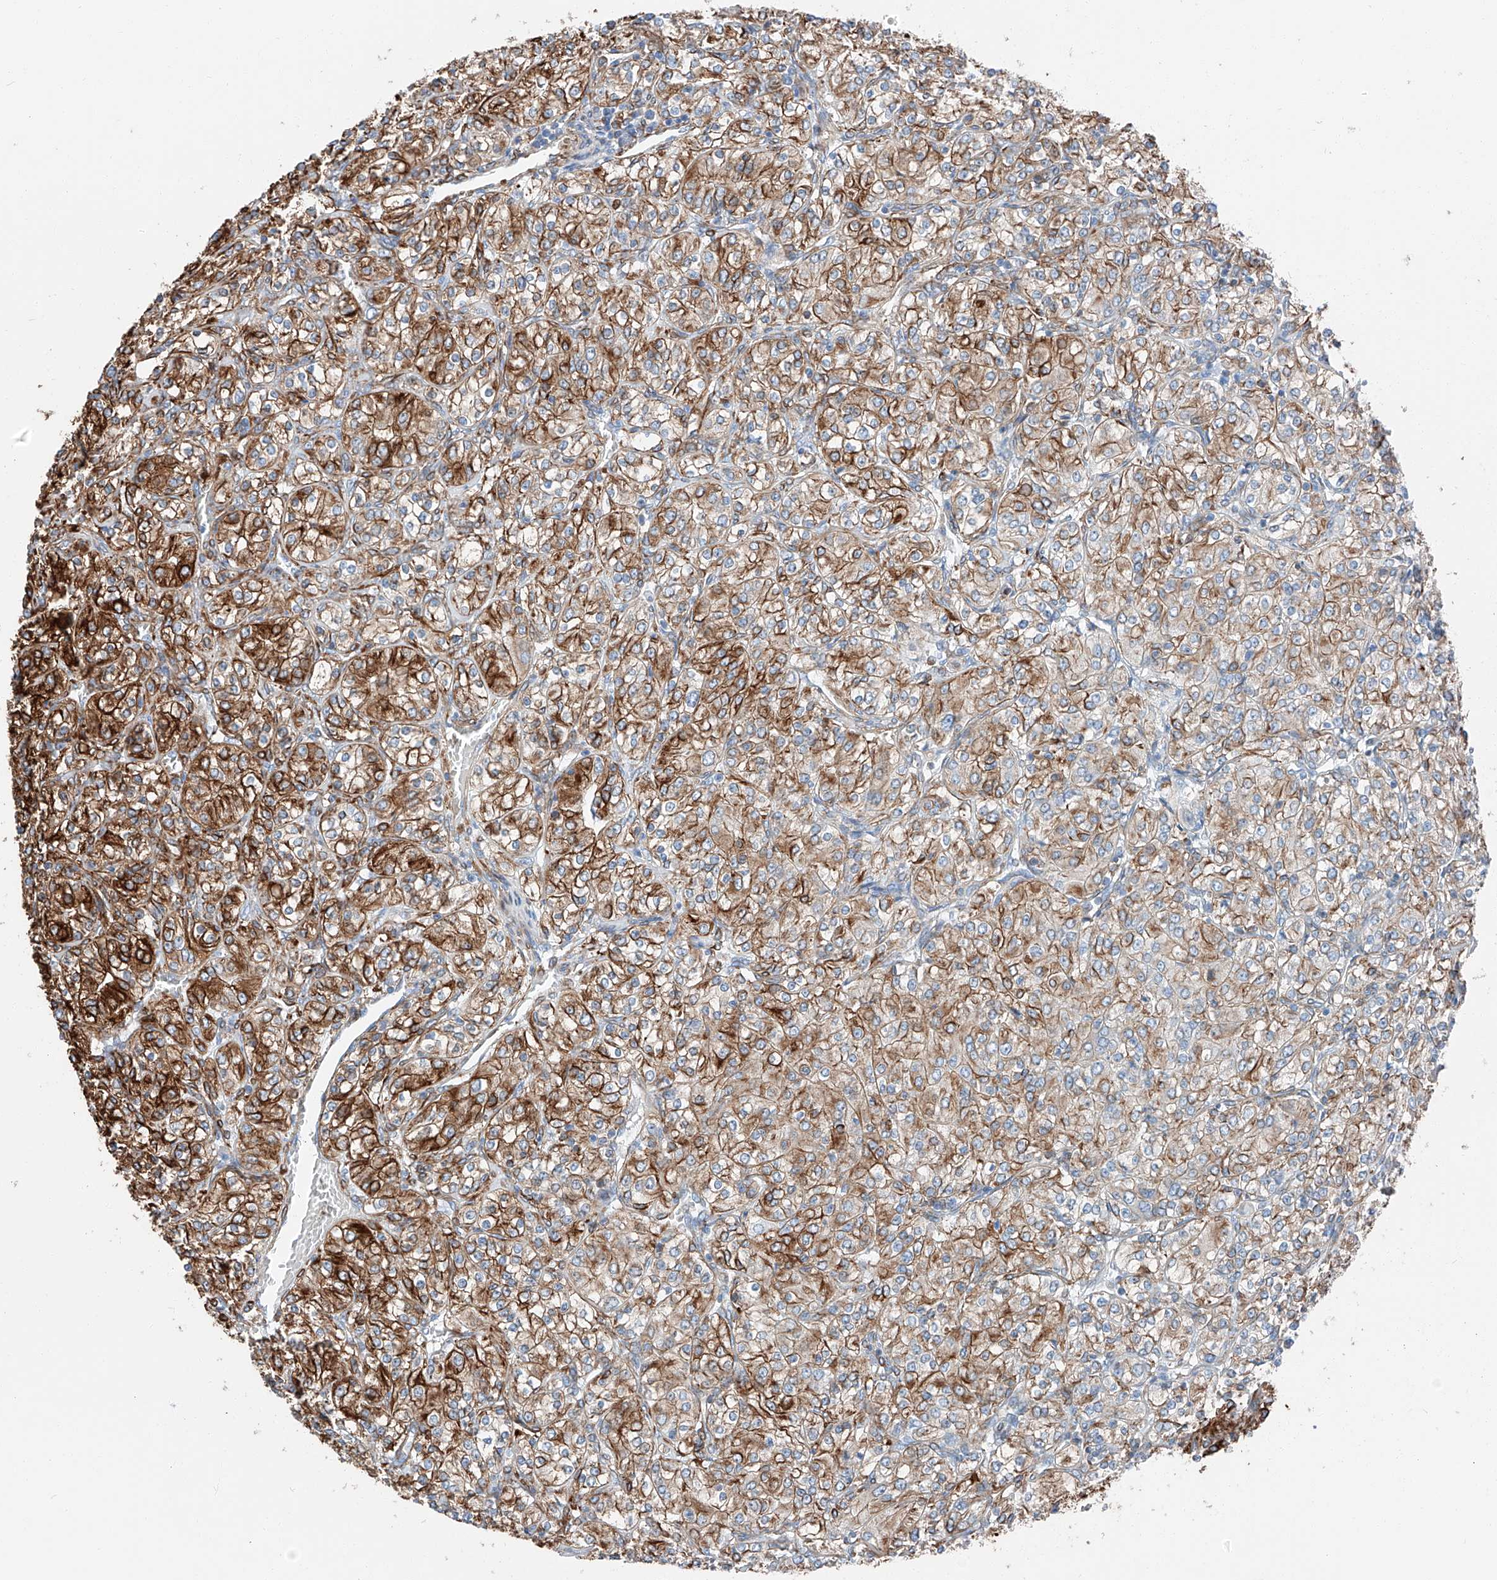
{"staining": {"intensity": "moderate", "quantity": ">75%", "location": "cytoplasmic/membranous"}, "tissue": "renal cancer", "cell_type": "Tumor cells", "image_type": "cancer", "snomed": [{"axis": "morphology", "description": "Adenocarcinoma, NOS"}, {"axis": "topography", "description": "Kidney"}], "caption": "Immunohistochemistry (DAB) staining of renal adenocarcinoma shows moderate cytoplasmic/membranous protein positivity in approximately >75% of tumor cells.", "gene": "ZNF804A", "patient": {"sex": "male", "age": 77}}